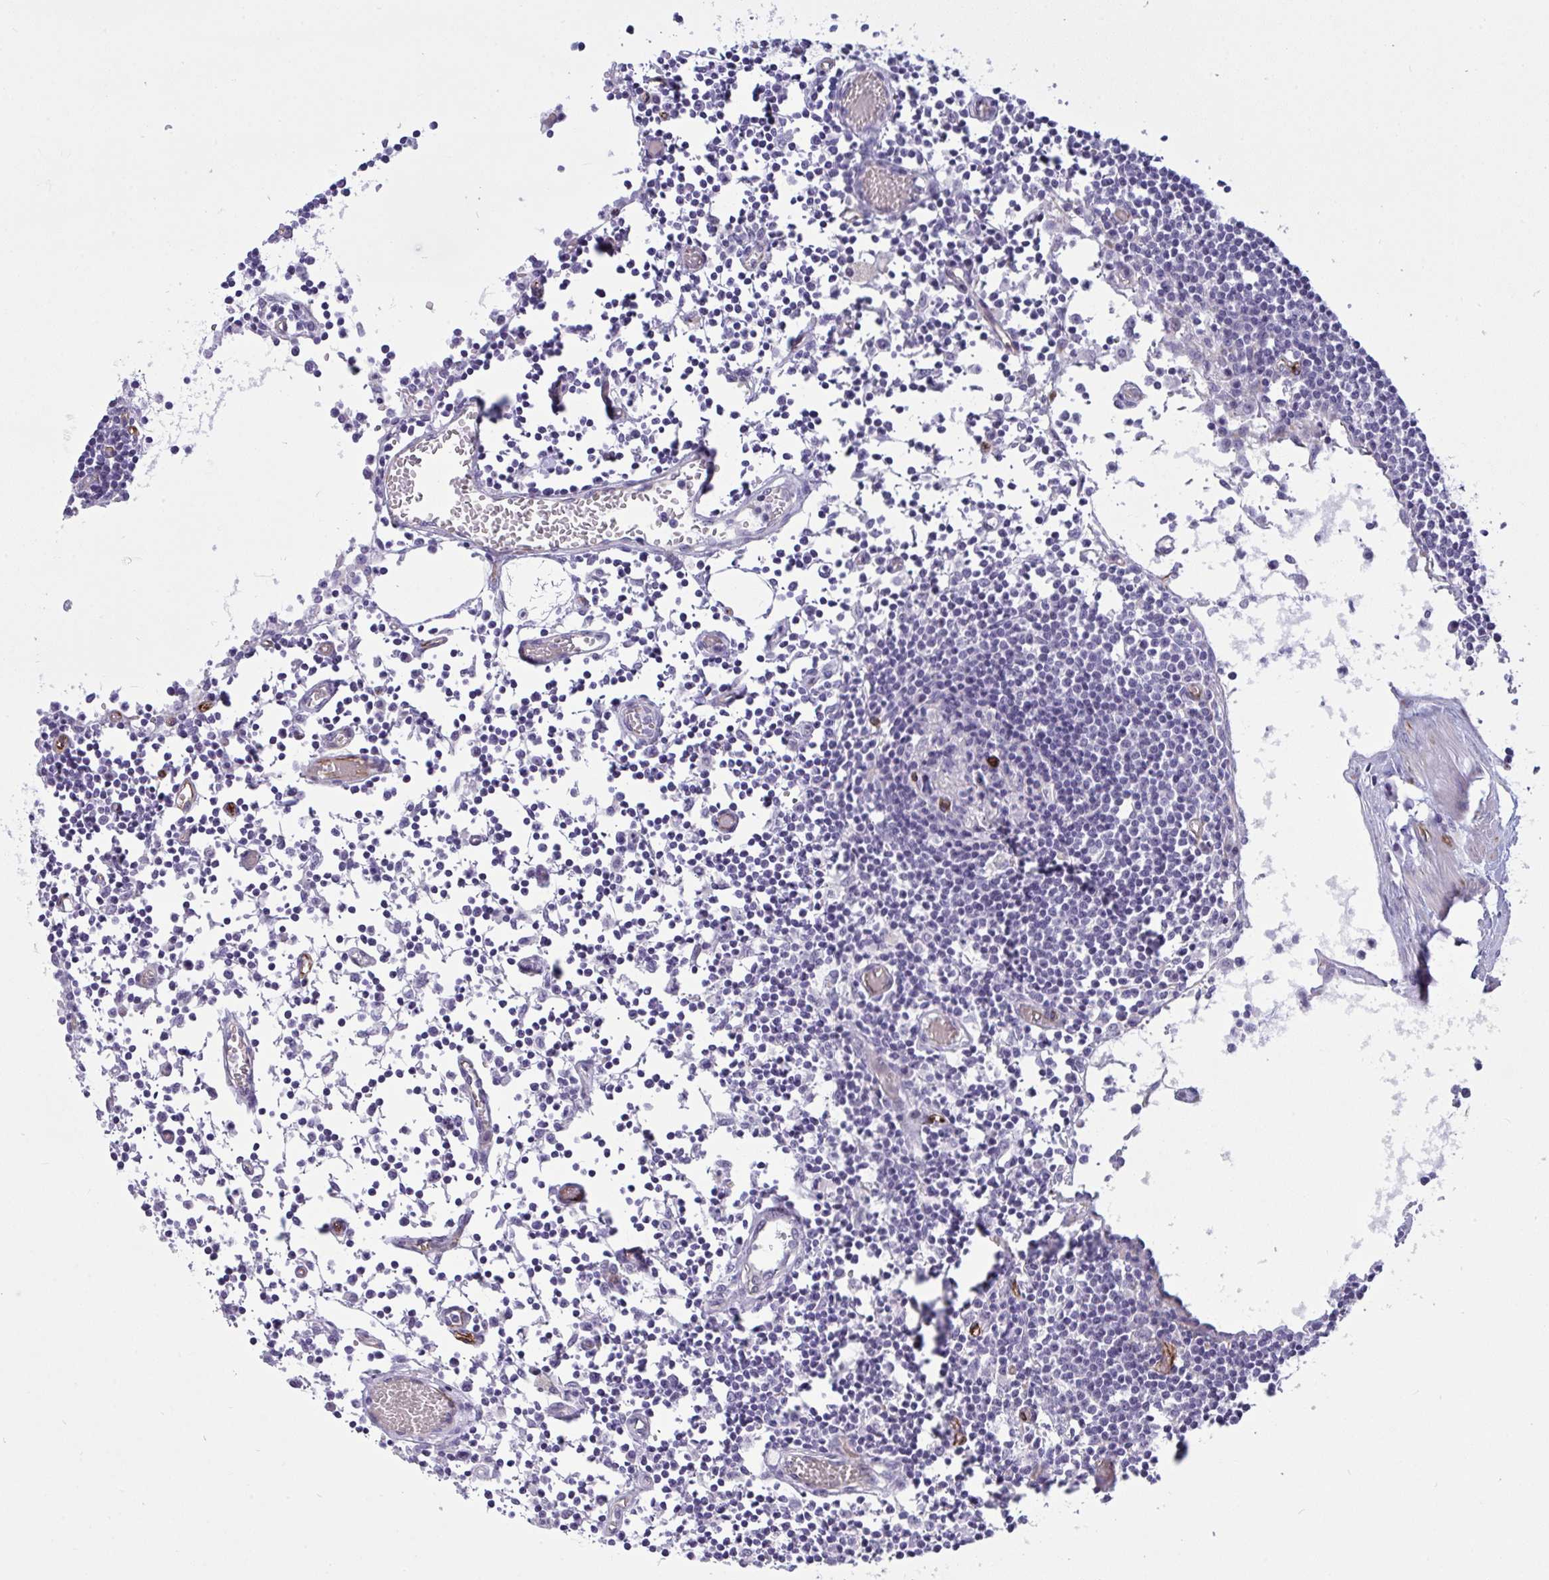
{"staining": {"intensity": "negative", "quantity": "none", "location": "none"}, "tissue": "lymph node", "cell_type": "Germinal center cells", "image_type": "normal", "snomed": [{"axis": "morphology", "description": "Normal tissue, NOS"}, {"axis": "topography", "description": "Lymph node"}], "caption": "The image shows no staining of germinal center cells in benign lymph node.", "gene": "SLC35B1", "patient": {"sex": "male", "age": 66}}